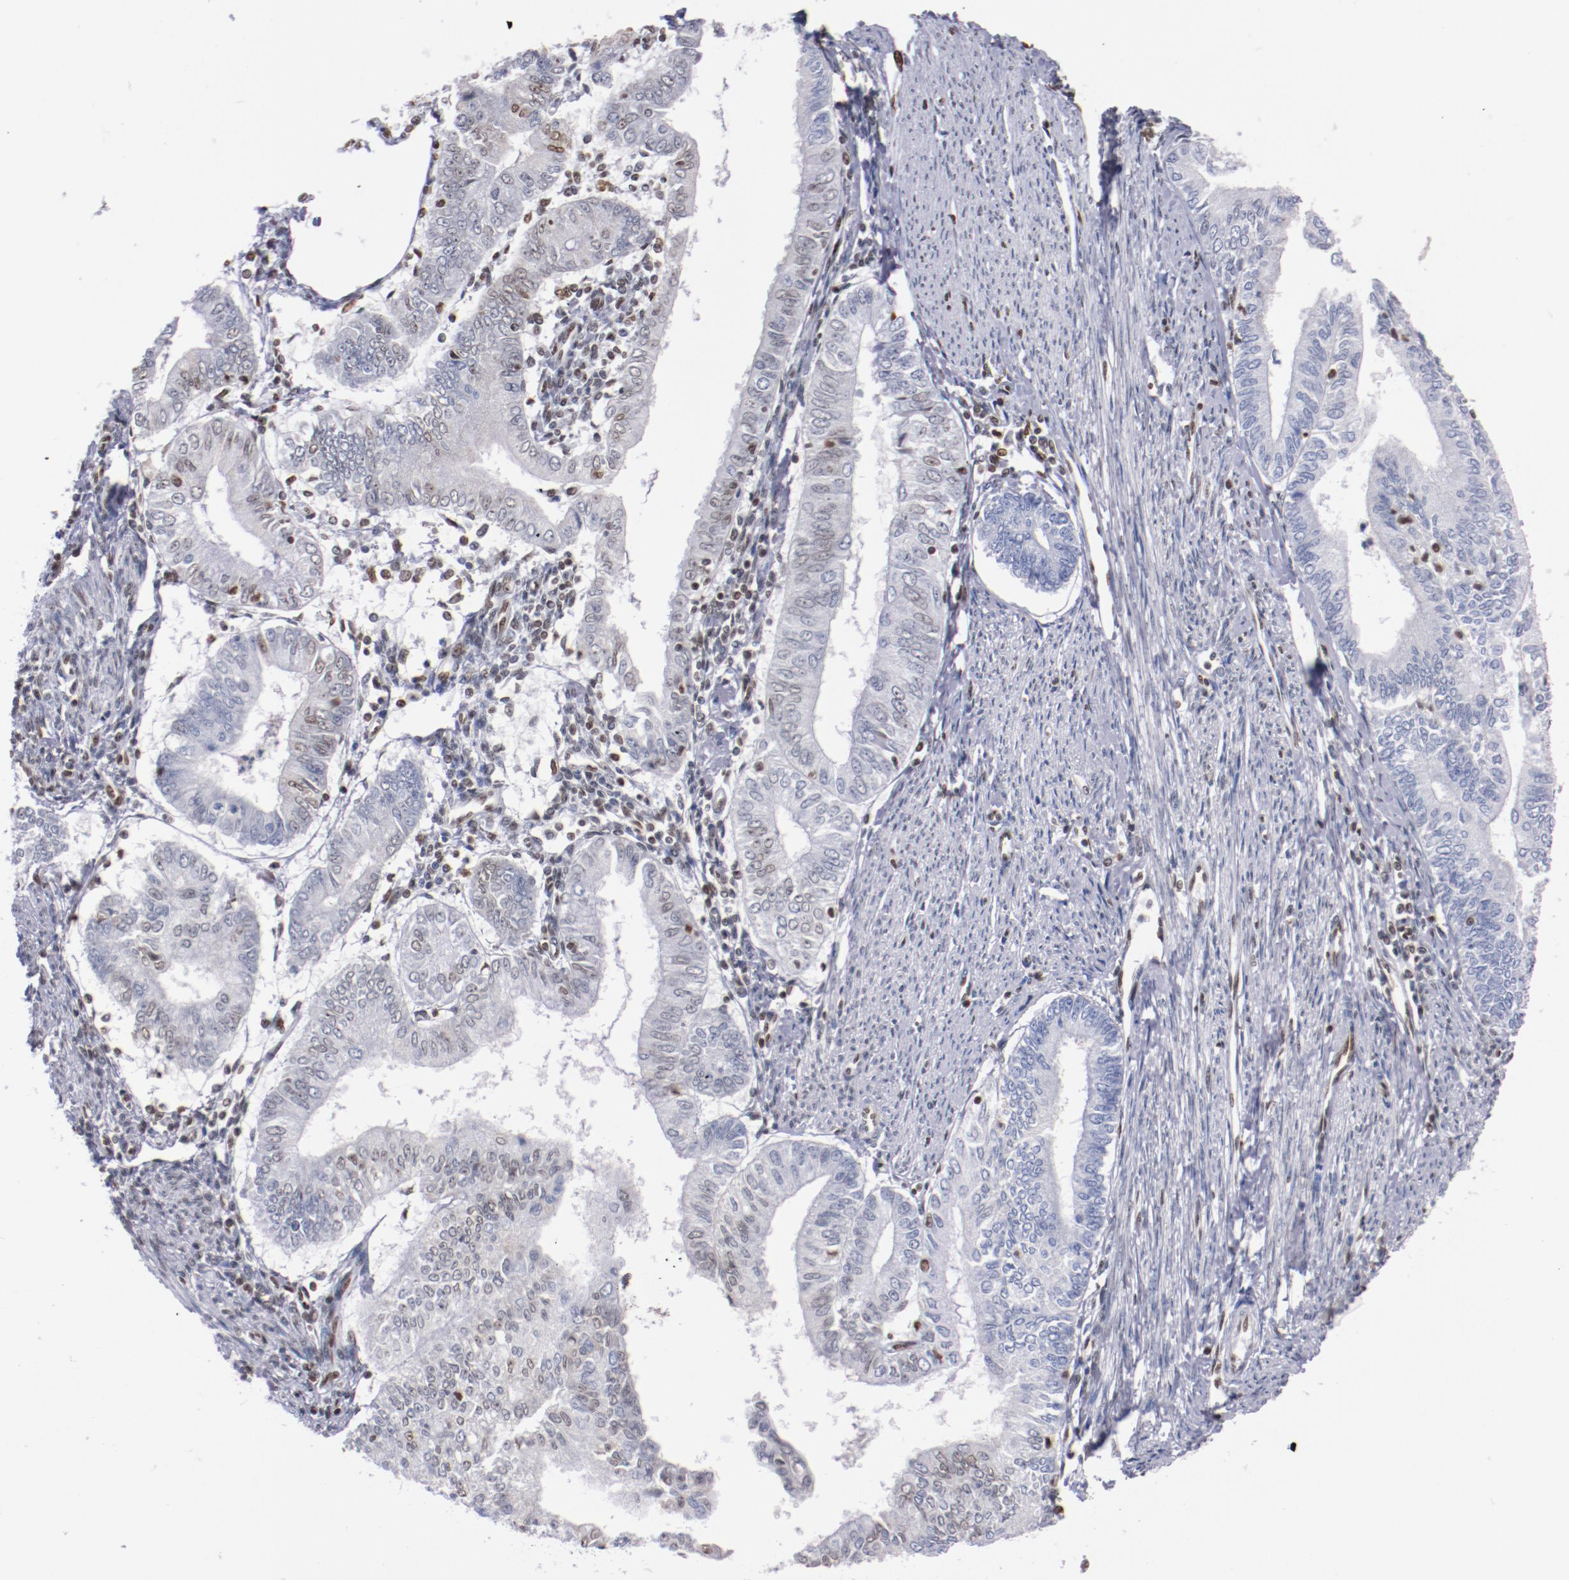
{"staining": {"intensity": "negative", "quantity": "none", "location": "none"}, "tissue": "endometrial cancer", "cell_type": "Tumor cells", "image_type": "cancer", "snomed": [{"axis": "morphology", "description": "Adenocarcinoma, NOS"}, {"axis": "topography", "description": "Endometrium"}], "caption": "An image of adenocarcinoma (endometrial) stained for a protein reveals no brown staining in tumor cells.", "gene": "IFI16", "patient": {"sex": "female", "age": 66}}